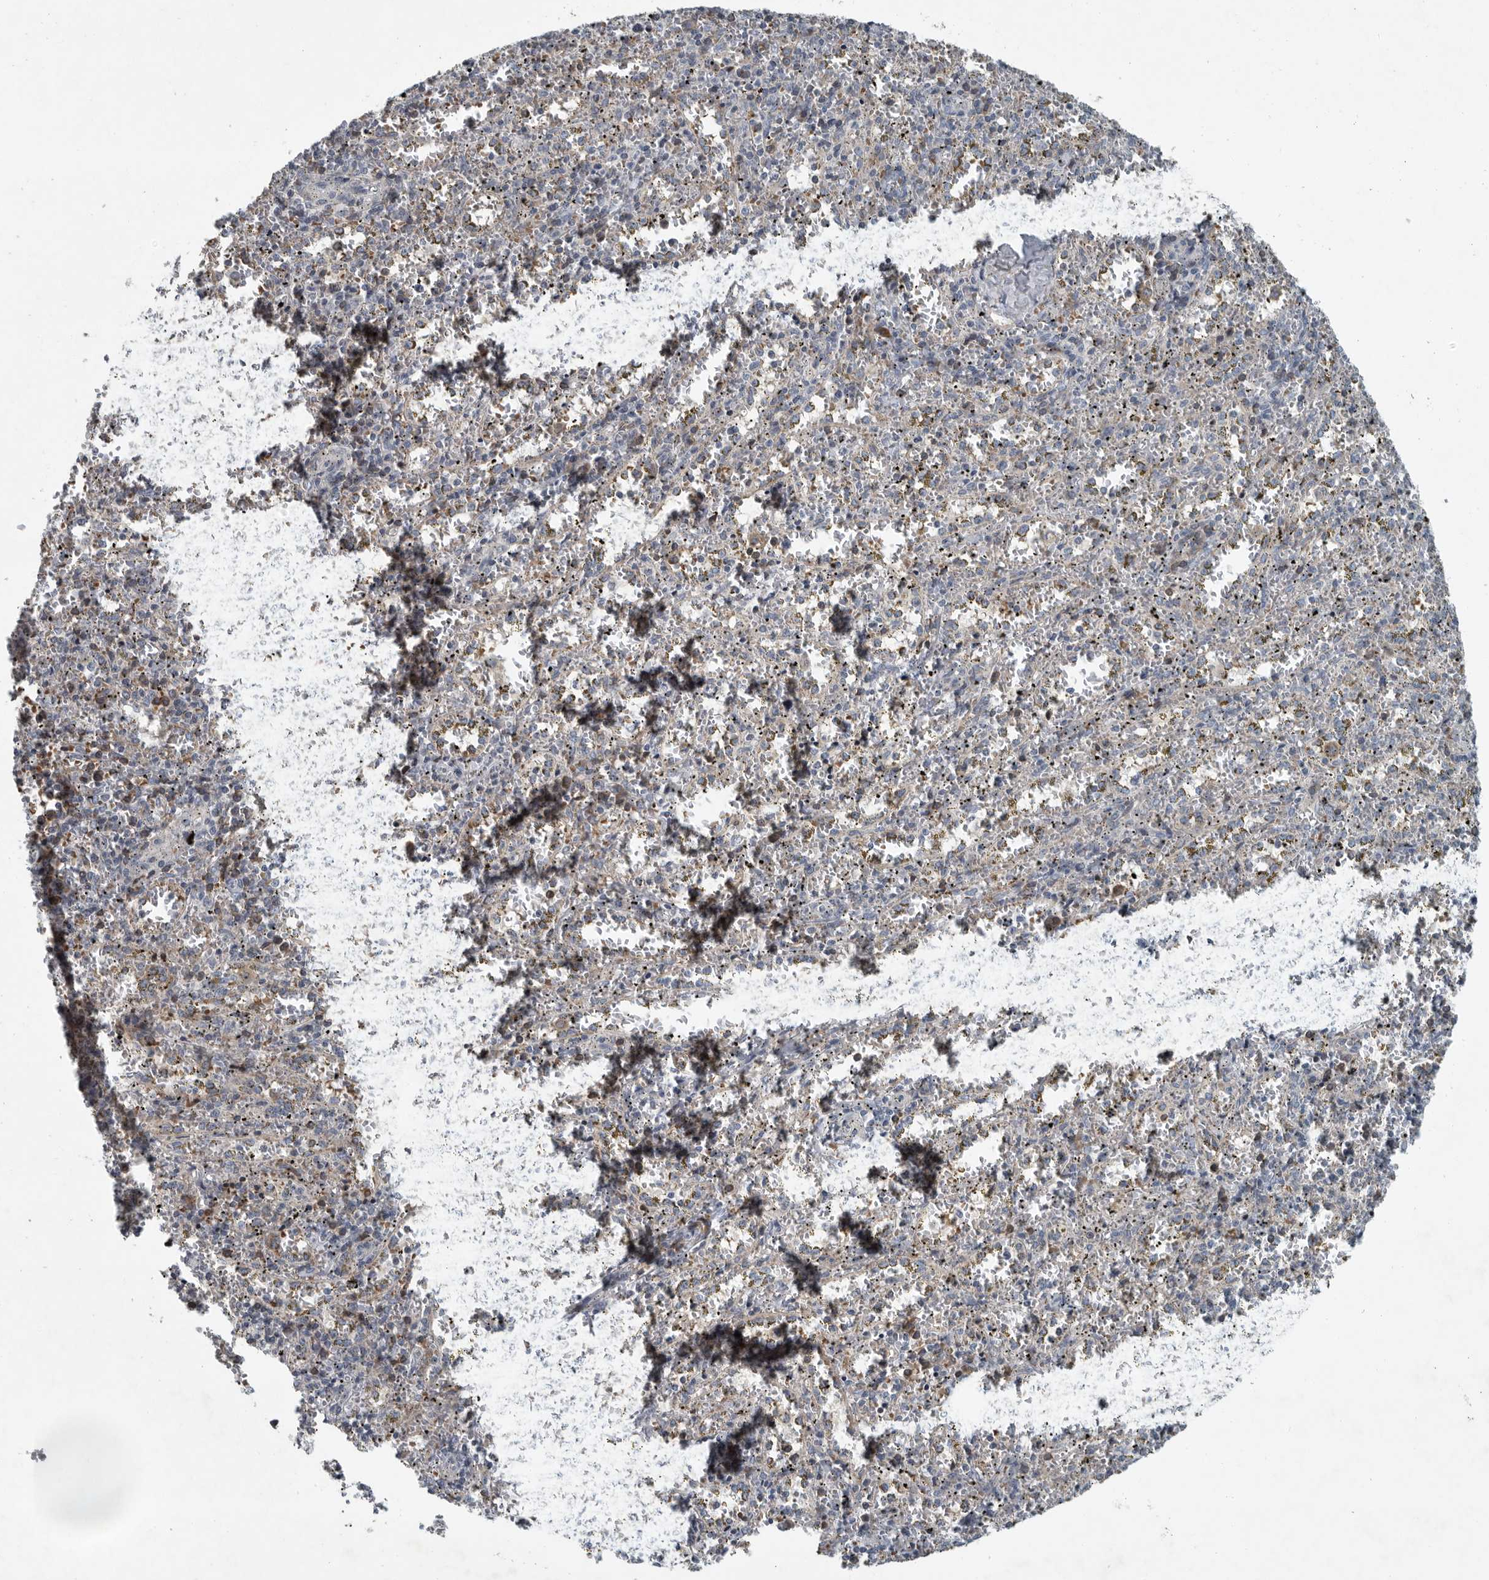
{"staining": {"intensity": "weak", "quantity": "<25%", "location": "cytoplasmic/membranous"}, "tissue": "spleen", "cell_type": "Cells in red pulp", "image_type": "normal", "snomed": [{"axis": "morphology", "description": "Normal tissue, NOS"}, {"axis": "topography", "description": "Spleen"}], "caption": "This image is of normal spleen stained with immunohistochemistry to label a protein in brown with the nuclei are counter-stained blue. There is no staining in cells in red pulp. The staining was performed using DAB (3,3'-diaminobenzidine) to visualize the protein expression in brown, while the nuclei were stained in blue with hematoxylin (Magnification: 20x).", "gene": "MPP3", "patient": {"sex": "male", "age": 11}}